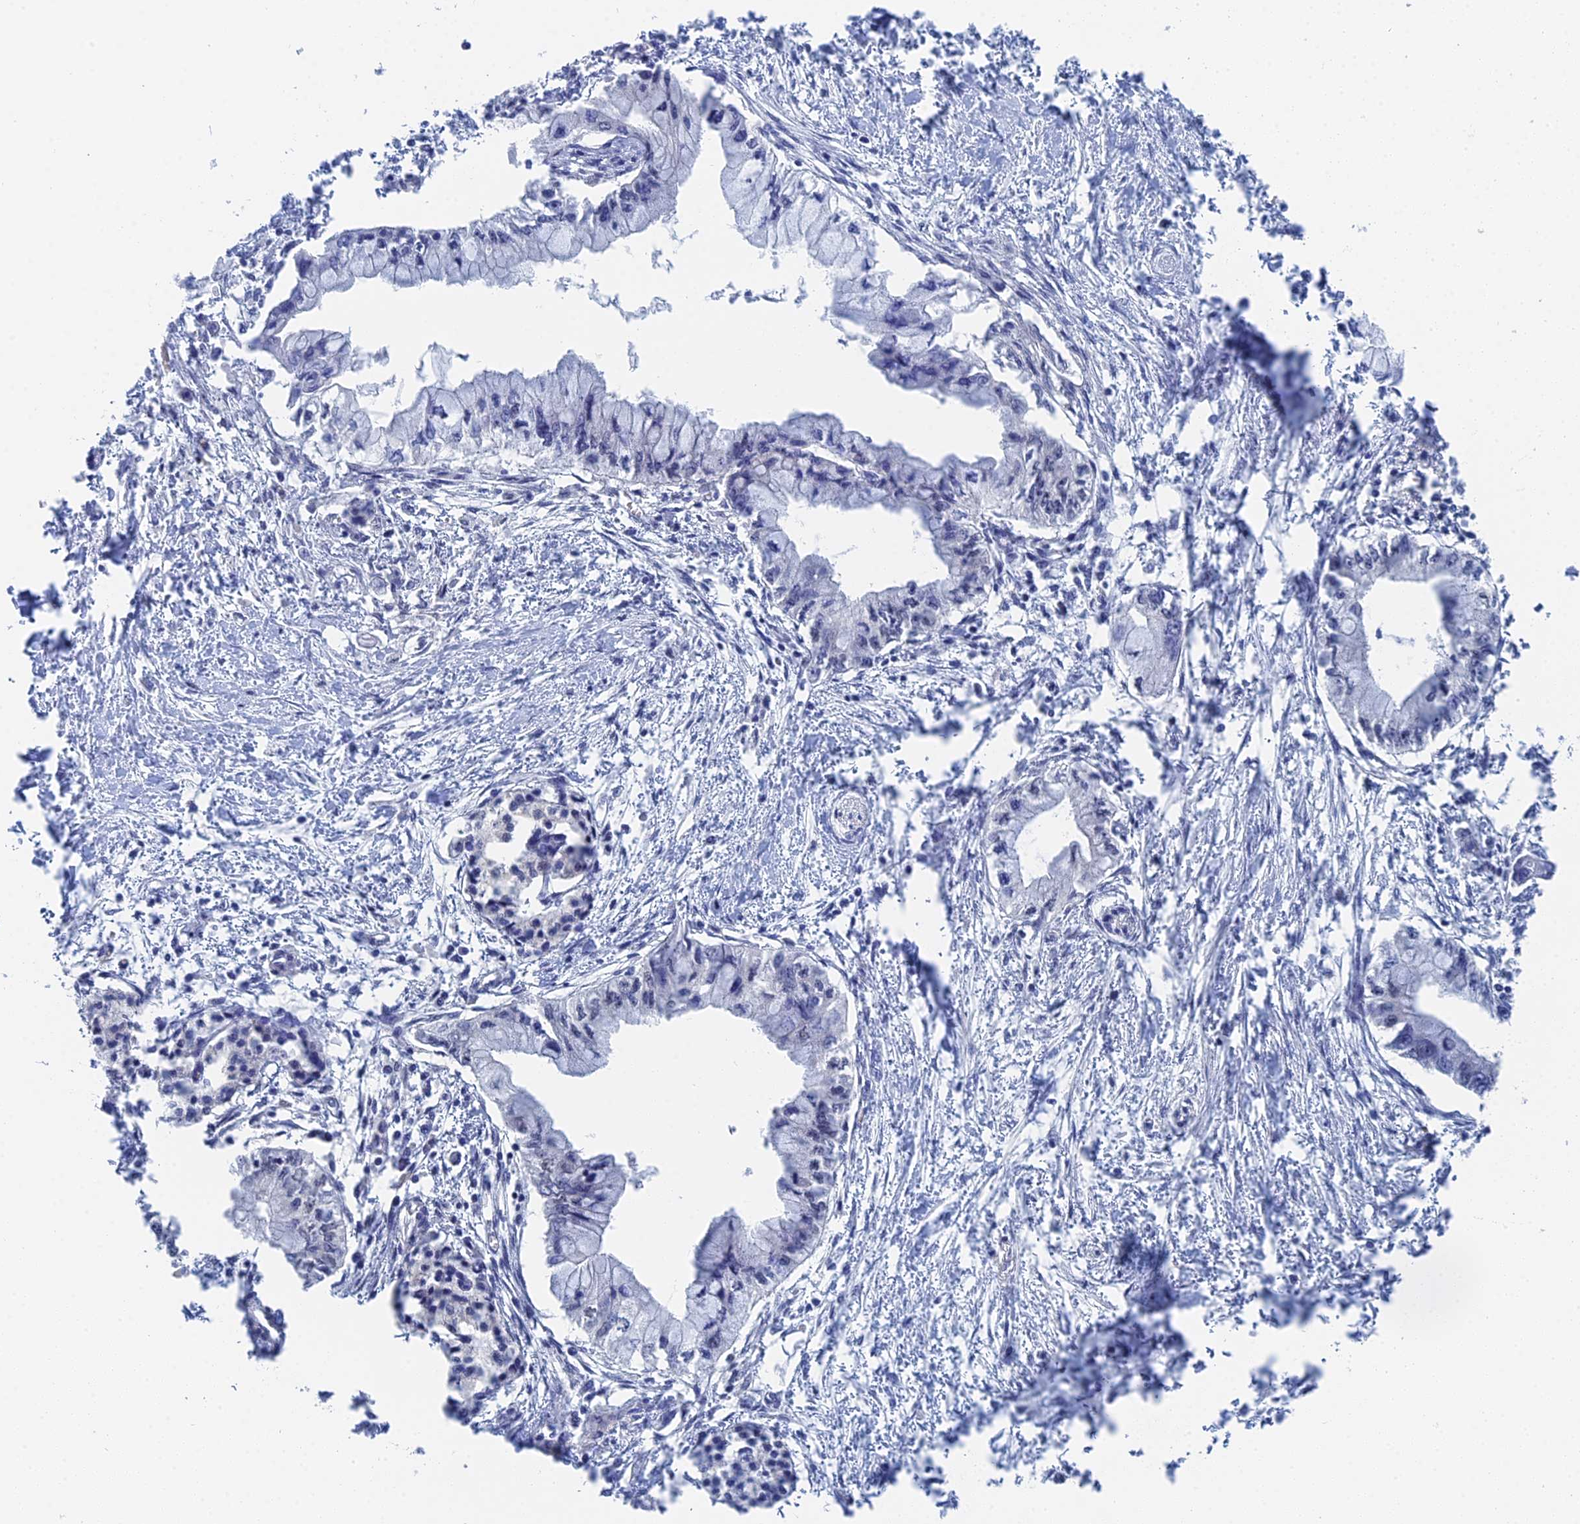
{"staining": {"intensity": "negative", "quantity": "none", "location": "none"}, "tissue": "pancreatic cancer", "cell_type": "Tumor cells", "image_type": "cancer", "snomed": [{"axis": "morphology", "description": "Adenocarcinoma, NOS"}, {"axis": "topography", "description": "Pancreas"}], "caption": "The immunohistochemistry (IHC) image has no significant staining in tumor cells of pancreatic cancer tissue.", "gene": "TSSC4", "patient": {"sex": "male", "age": 48}}